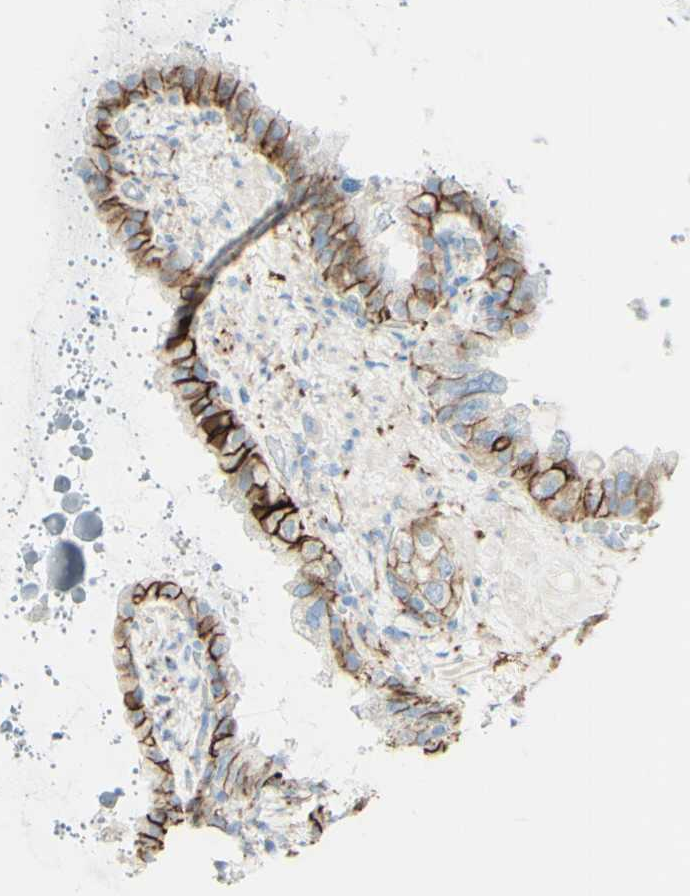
{"staining": {"intensity": "strong", "quantity": ">75%", "location": "cytoplasmic/membranous"}, "tissue": "seminal vesicle", "cell_type": "Glandular cells", "image_type": "normal", "snomed": [{"axis": "morphology", "description": "Normal tissue, NOS"}, {"axis": "topography", "description": "Seminal veicle"}], "caption": "Immunohistochemistry (DAB) staining of benign human seminal vesicle exhibits strong cytoplasmic/membranous protein expression in approximately >75% of glandular cells. (Stains: DAB (3,3'-diaminobenzidine) in brown, nuclei in blue, Microscopy: brightfield microscopy at high magnification).", "gene": "ALCAM", "patient": {"sex": "male", "age": 68}}